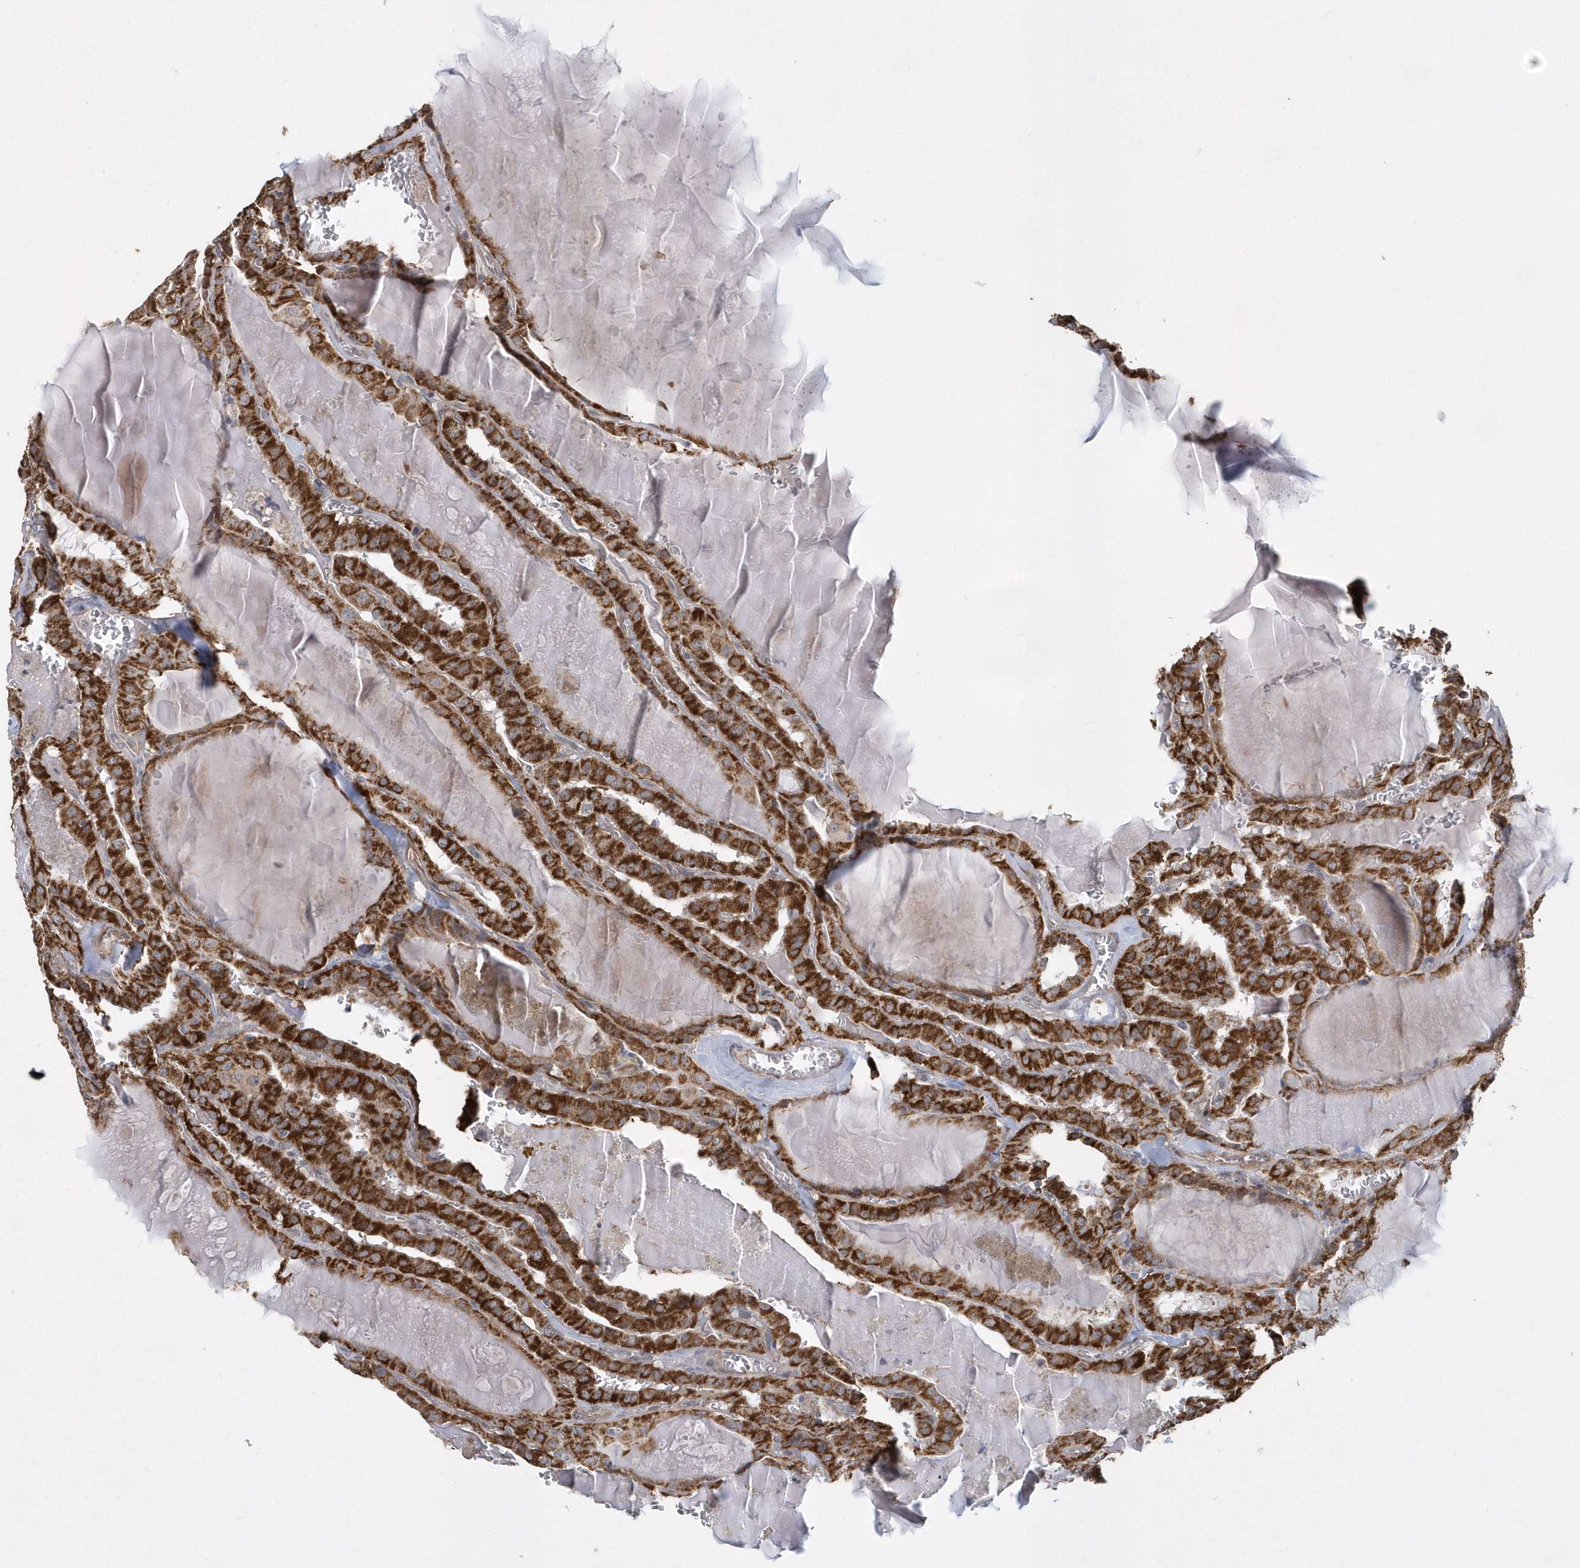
{"staining": {"intensity": "strong", "quantity": ">75%", "location": "cytoplasmic/membranous"}, "tissue": "thyroid cancer", "cell_type": "Tumor cells", "image_type": "cancer", "snomed": [{"axis": "morphology", "description": "Papillary adenocarcinoma, NOS"}, {"axis": "topography", "description": "Thyroid gland"}], "caption": "The micrograph demonstrates immunohistochemical staining of thyroid papillary adenocarcinoma. There is strong cytoplasmic/membranous expression is appreciated in about >75% of tumor cells. The staining was performed using DAB (3,3'-diaminobenzidine) to visualize the protein expression in brown, while the nuclei were stained in blue with hematoxylin (Magnification: 20x).", "gene": "SLX9", "patient": {"sex": "male", "age": 52}}